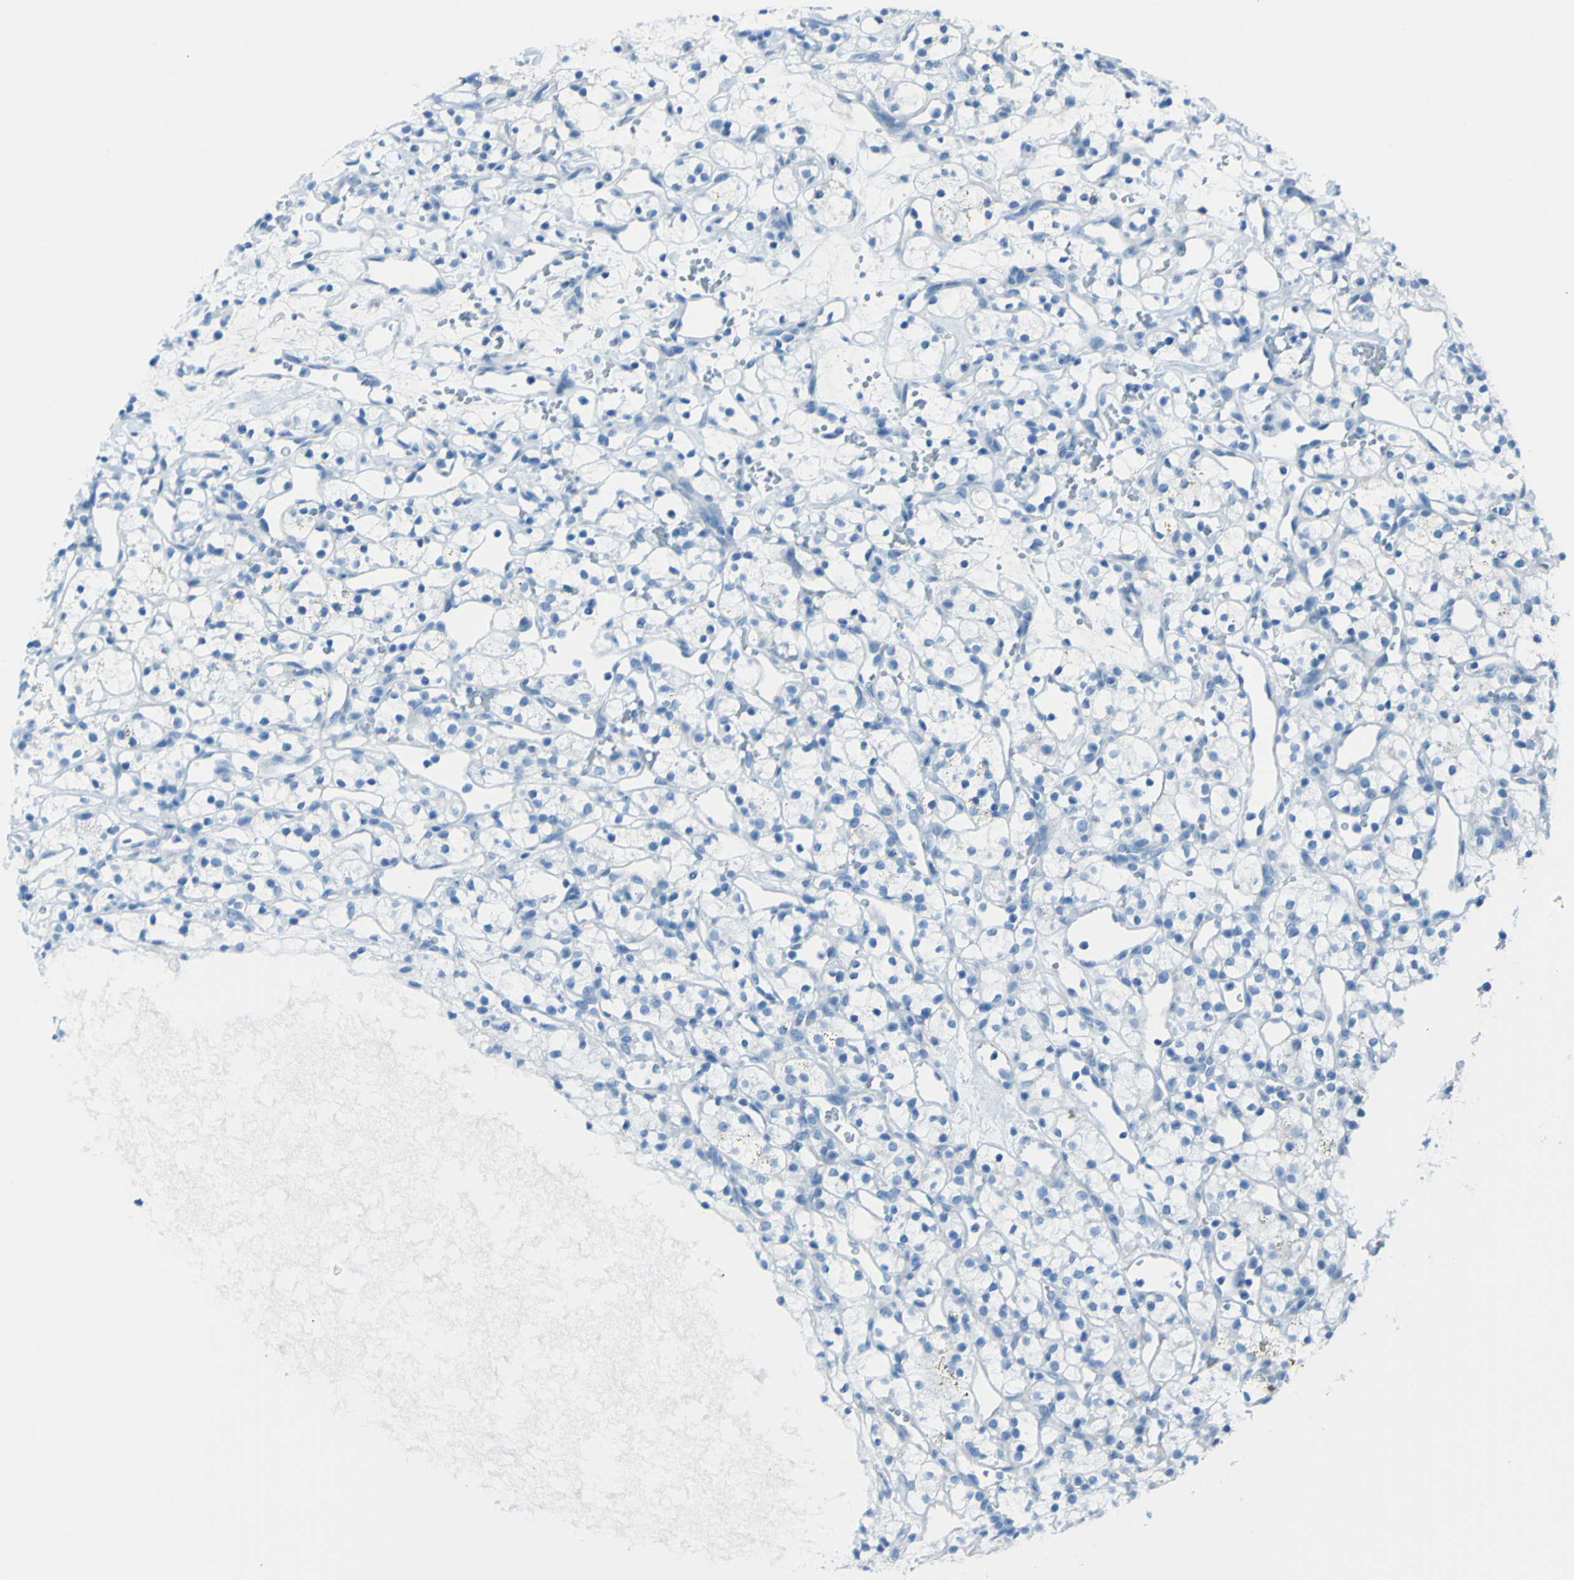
{"staining": {"intensity": "negative", "quantity": "none", "location": "none"}, "tissue": "renal cancer", "cell_type": "Tumor cells", "image_type": "cancer", "snomed": [{"axis": "morphology", "description": "Adenocarcinoma, NOS"}, {"axis": "topography", "description": "Kidney"}], "caption": "Adenocarcinoma (renal) stained for a protein using immunohistochemistry displays no staining tumor cells.", "gene": "TFPI2", "patient": {"sex": "female", "age": 60}}